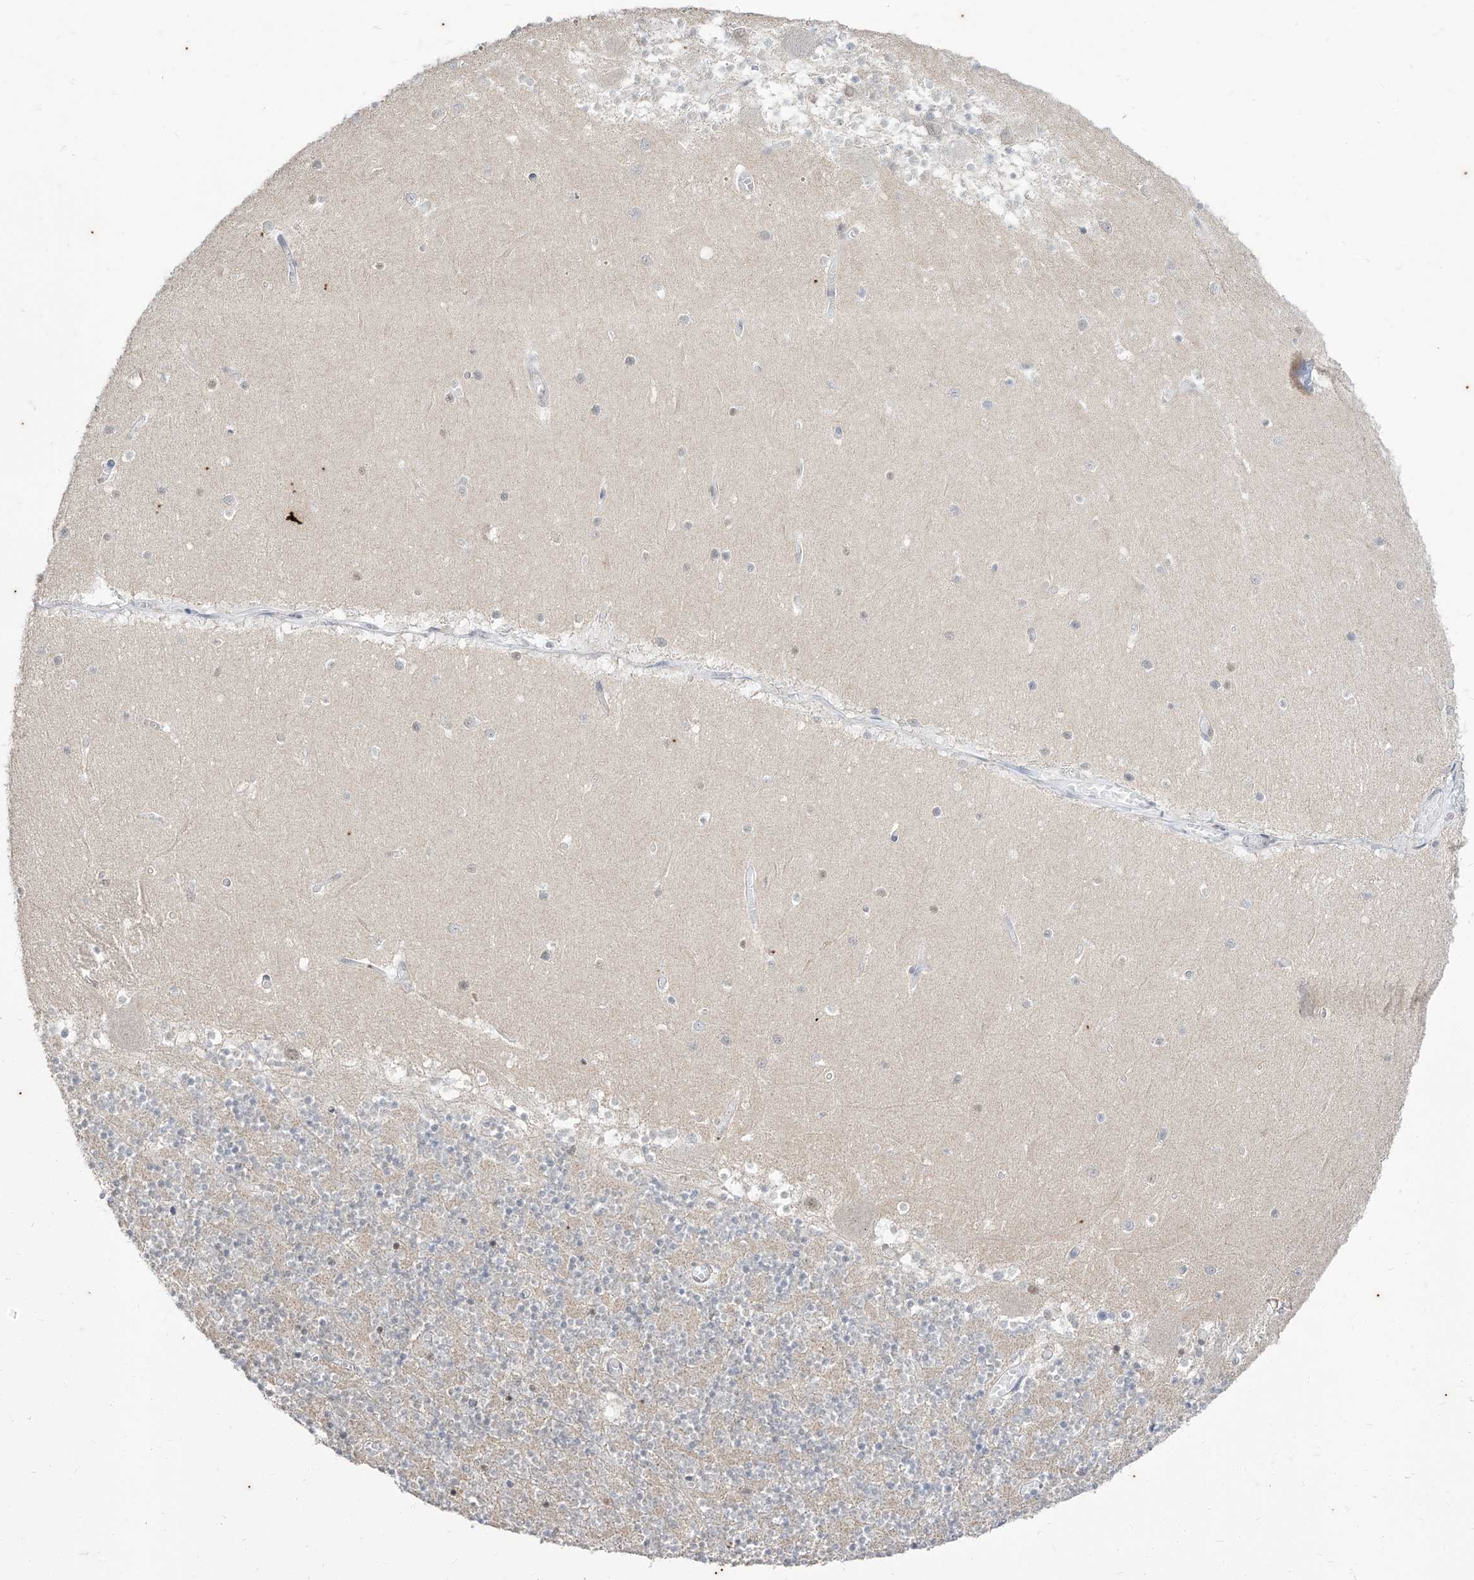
{"staining": {"intensity": "moderate", "quantity": "25%-75%", "location": "nuclear"}, "tissue": "cerebellum", "cell_type": "Cells in granular layer", "image_type": "normal", "snomed": [{"axis": "morphology", "description": "Normal tissue, NOS"}, {"axis": "topography", "description": "Cerebellum"}], "caption": "The micrograph exhibits immunohistochemical staining of unremarkable cerebellum. There is moderate nuclear expression is seen in approximately 25%-75% of cells in granular layer.", "gene": "PHF20L1", "patient": {"sex": "female", "age": 28}}